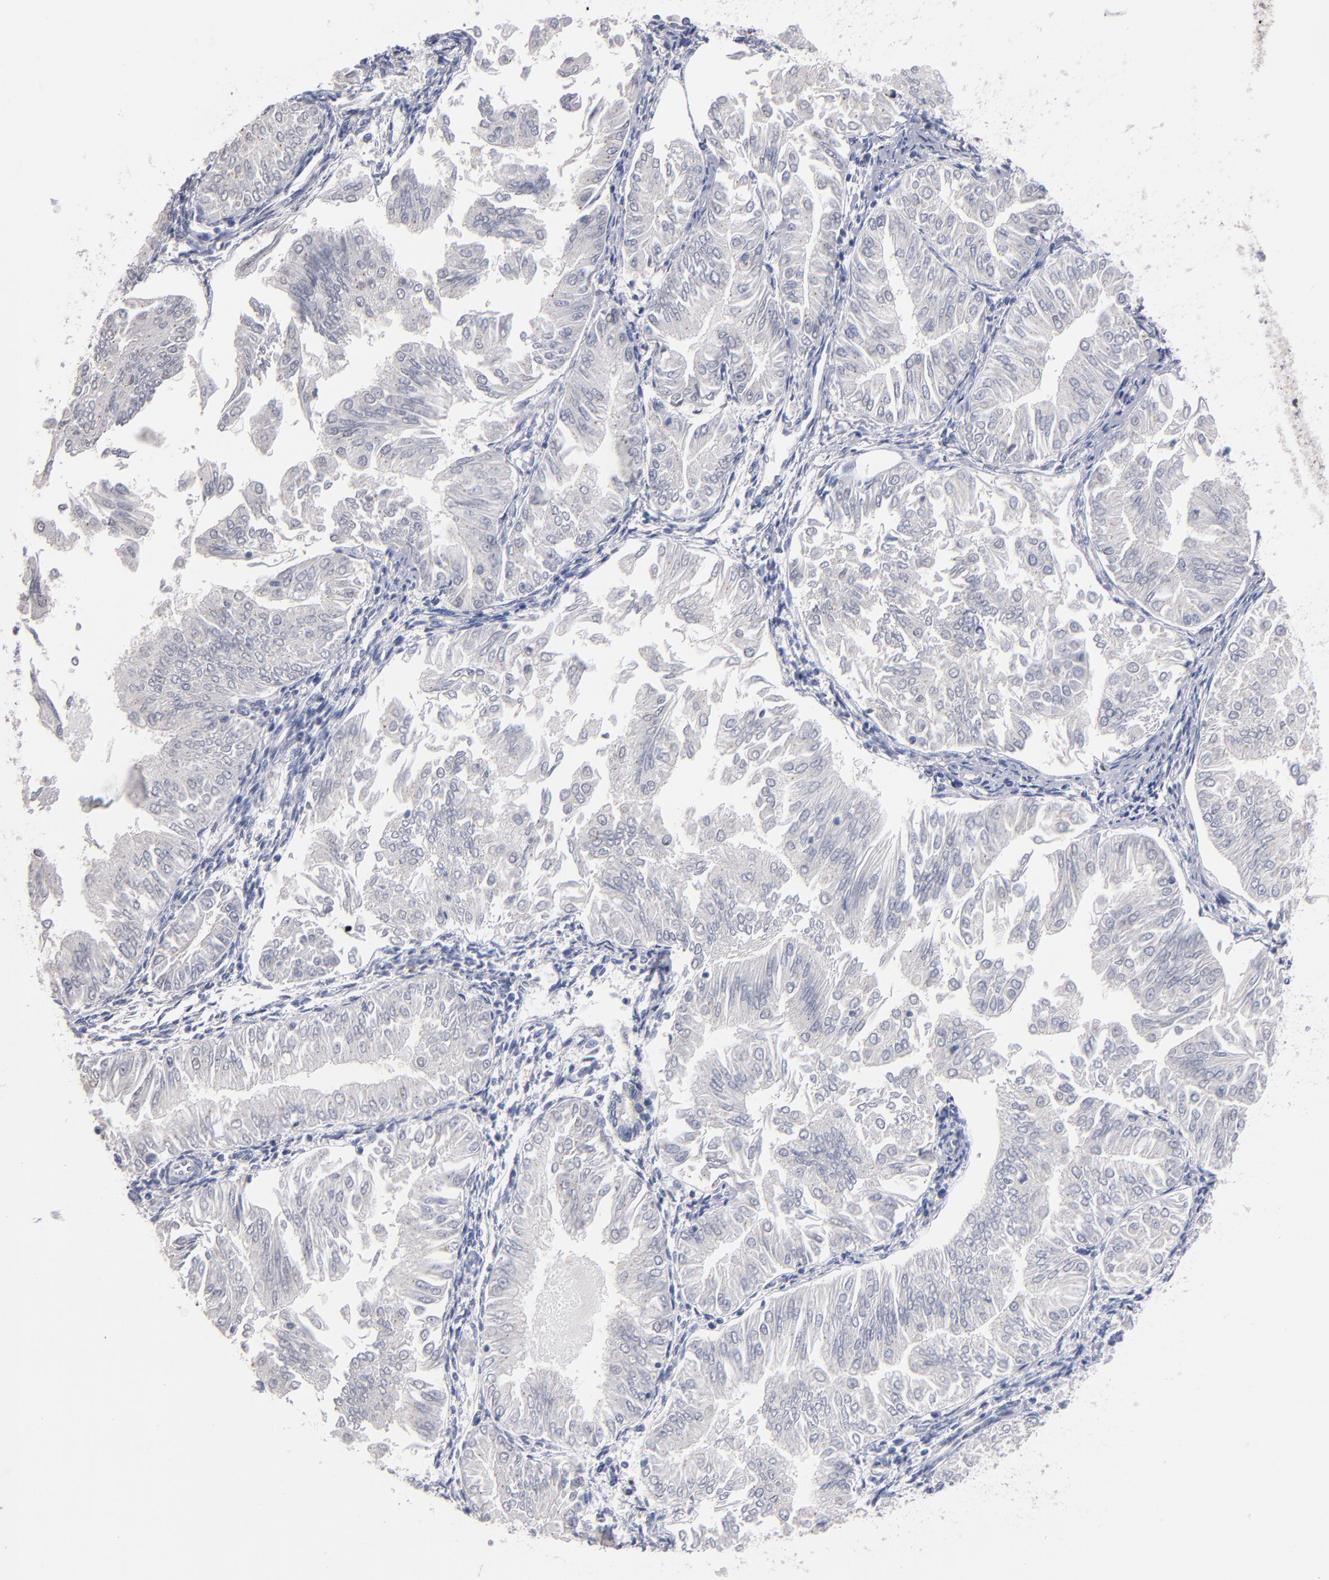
{"staining": {"intensity": "negative", "quantity": "none", "location": "none"}, "tissue": "endometrial cancer", "cell_type": "Tumor cells", "image_type": "cancer", "snomed": [{"axis": "morphology", "description": "Adenocarcinoma, NOS"}, {"axis": "topography", "description": "Endometrium"}], "caption": "High power microscopy image of an immunohistochemistry (IHC) histopathology image of endometrial cancer (adenocarcinoma), revealing no significant staining in tumor cells.", "gene": "MN1", "patient": {"sex": "female", "age": 53}}